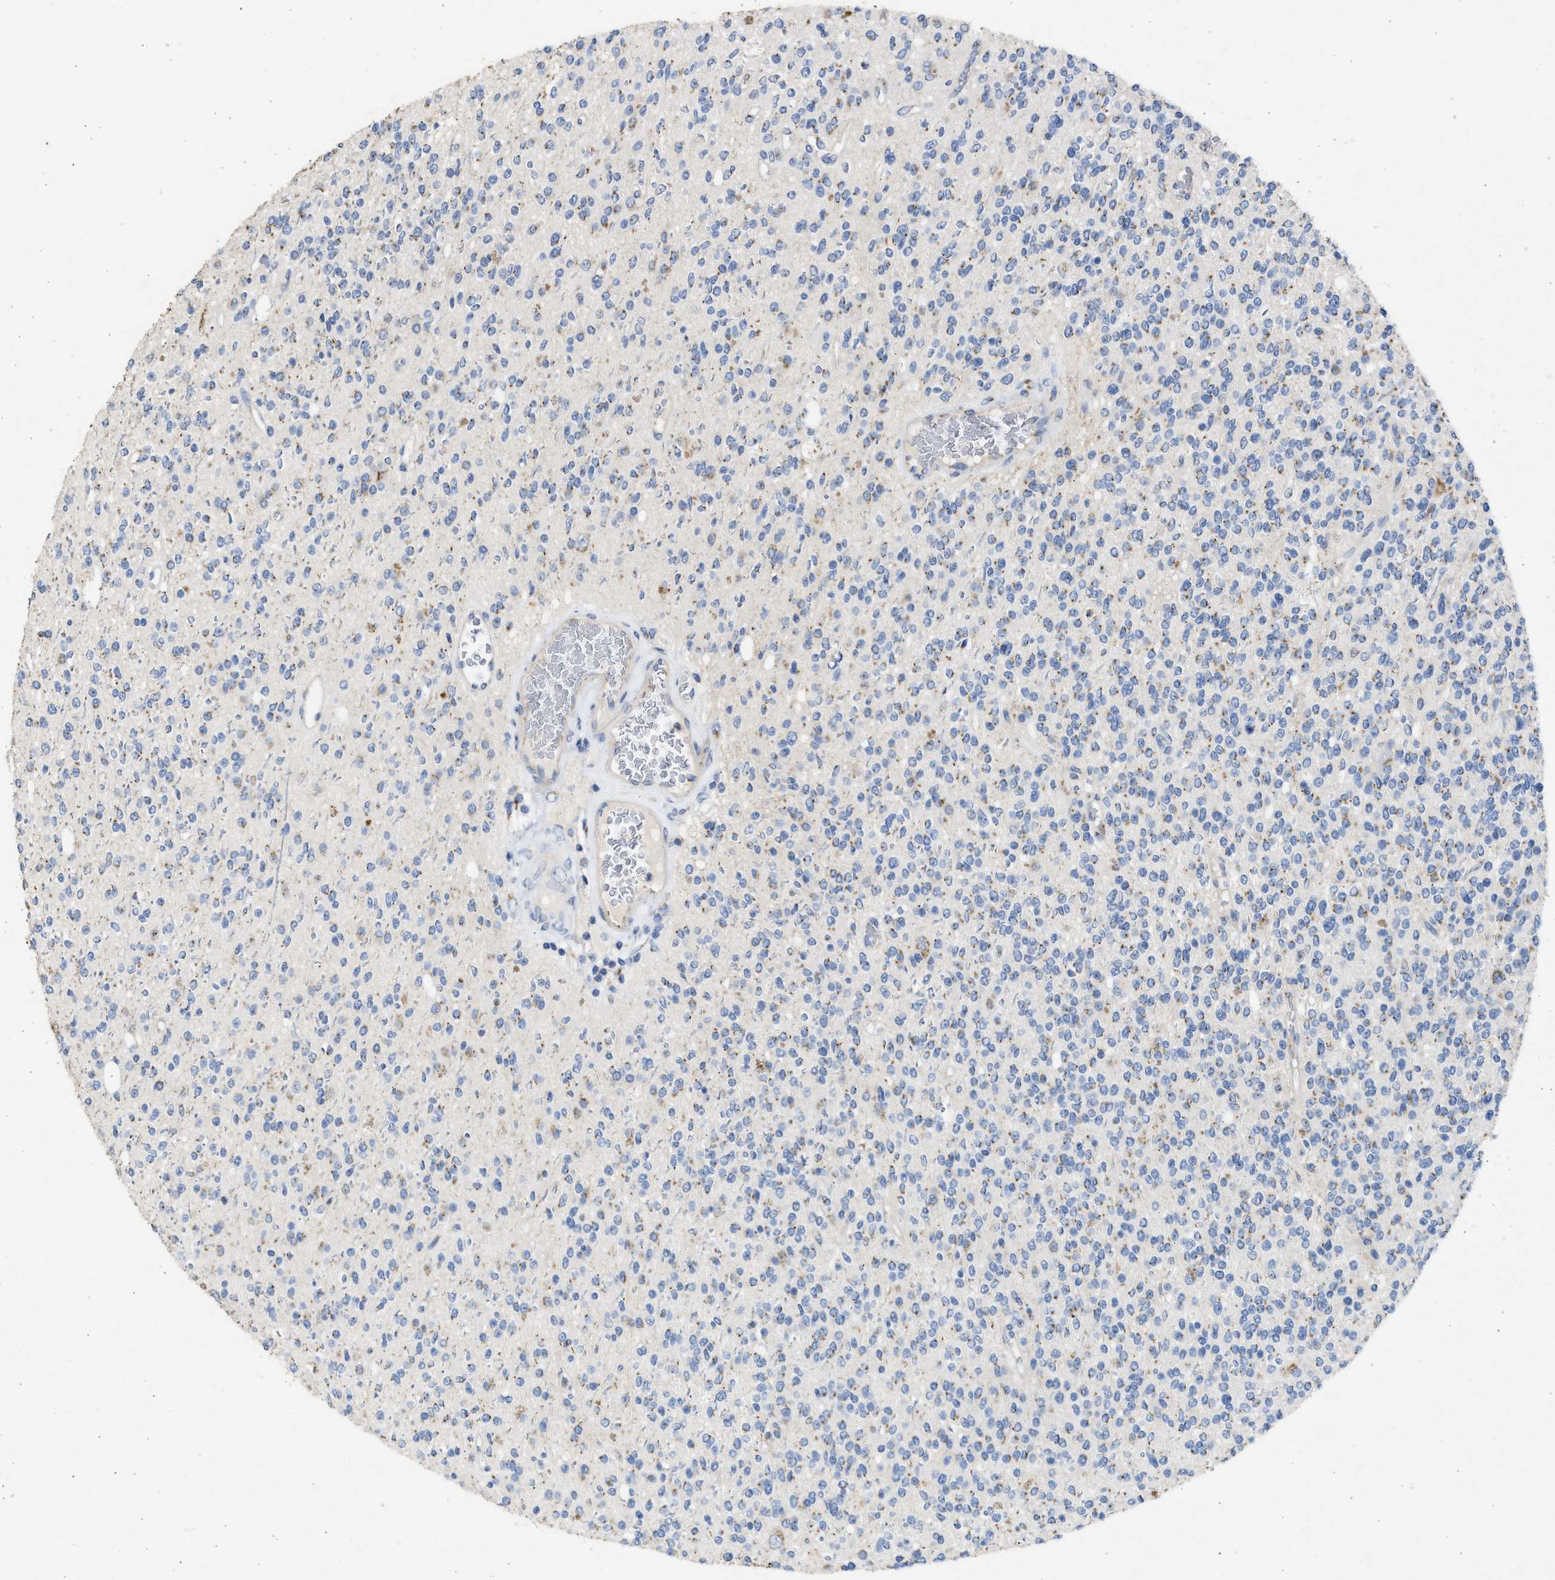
{"staining": {"intensity": "negative", "quantity": "none", "location": "none"}, "tissue": "glioma", "cell_type": "Tumor cells", "image_type": "cancer", "snomed": [{"axis": "morphology", "description": "Glioma, malignant, High grade"}, {"axis": "topography", "description": "Brain"}], "caption": "The histopathology image exhibits no significant expression in tumor cells of glioma.", "gene": "IPO8", "patient": {"sex": "male", "age": 34}}